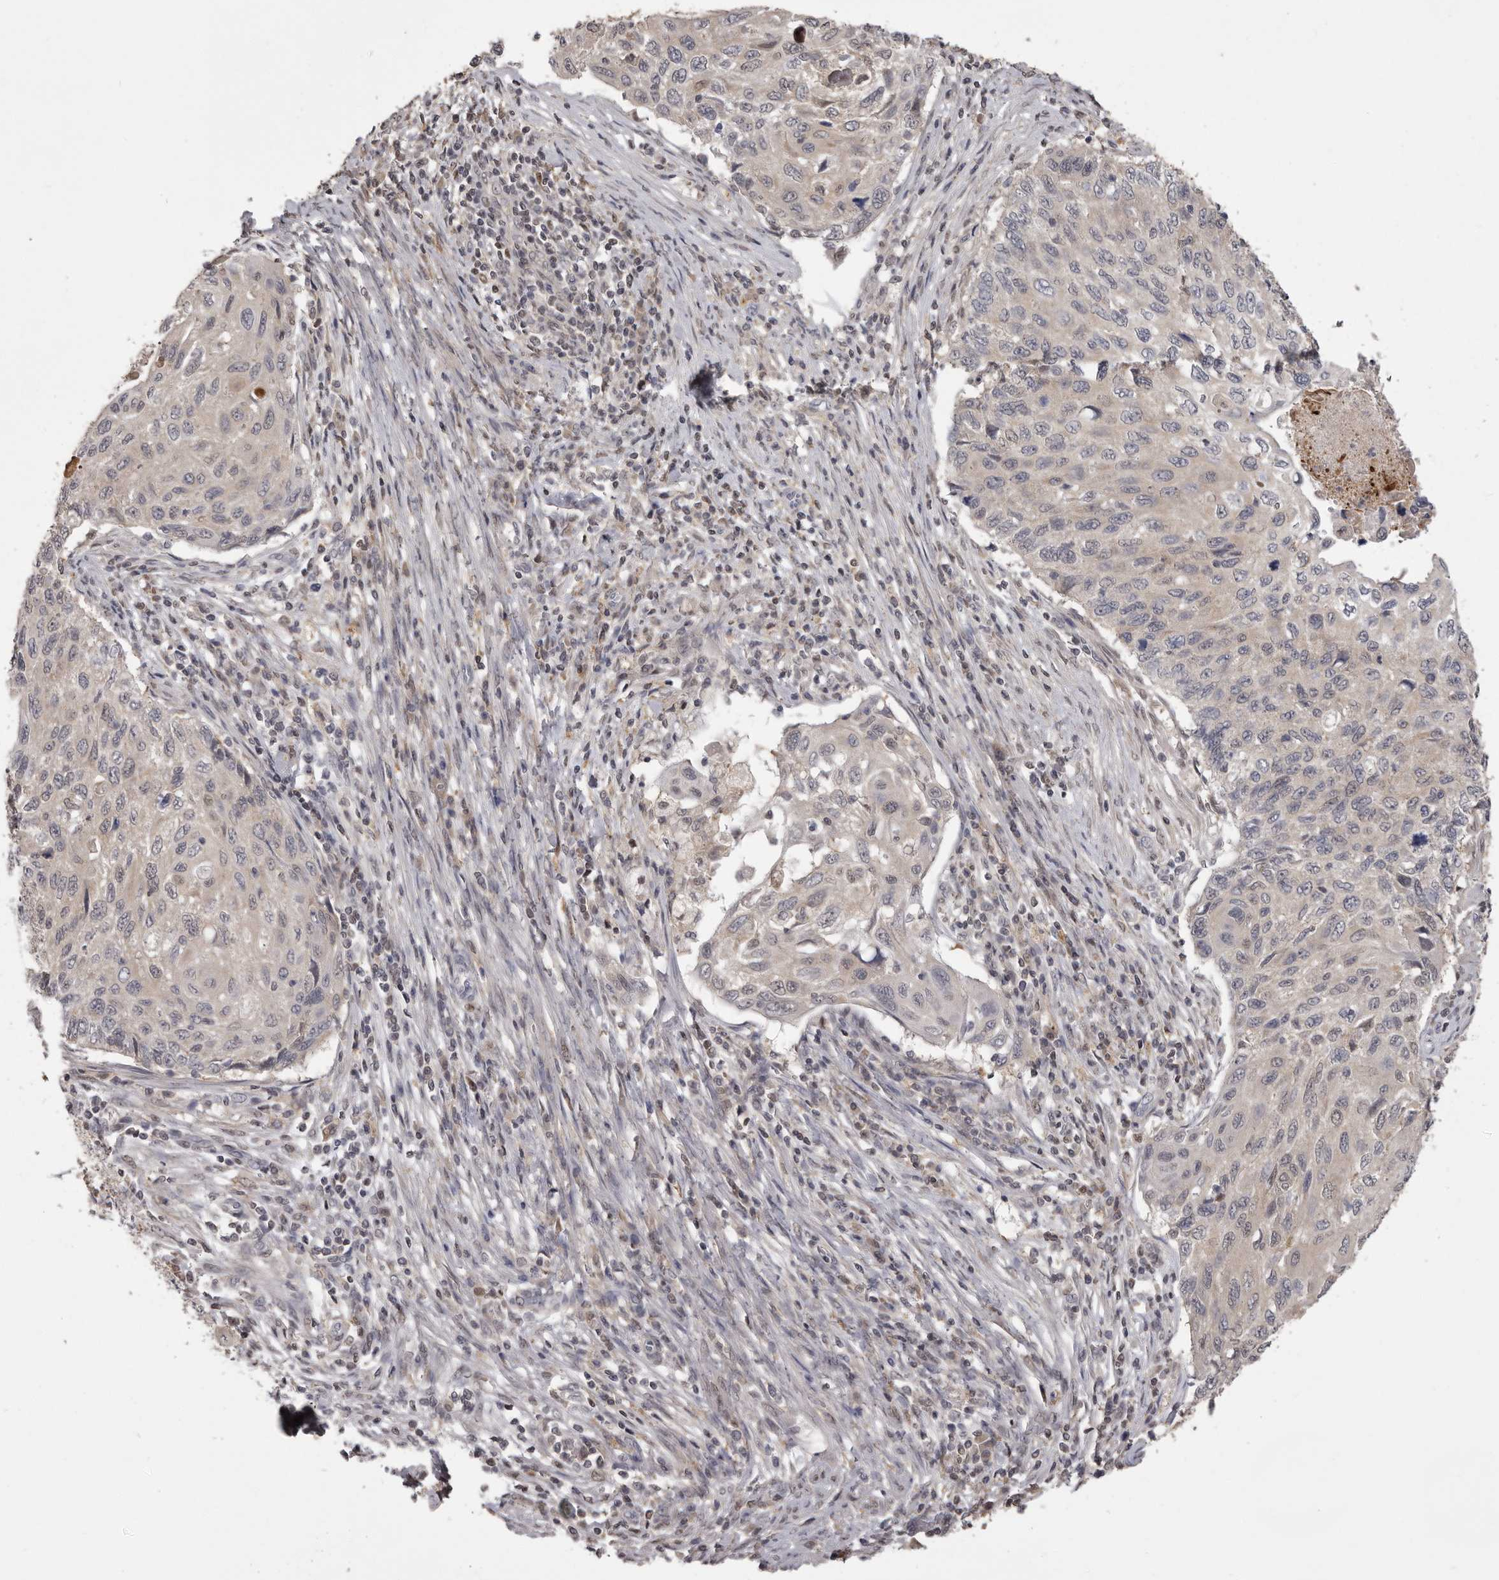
{"staining": {"intensity": "weak", "quantity": "<25%", "location": "cytoplasmic/membranous"}, "tissue": "cervical cancer", "cell_type": "Tumor cells", "image_type": "cancer", "snomed": [{"axis": "morphology", "description": "Squamous cell carcinoma, NOS"}, {"axis": "topography", "description": "Cervix"}], "caption": "Human cervical cancer stained for a protein using IHC demonstrates no positivity in tumor cells.", "gene": "MDH1", "patient": {"sex": "female", "age": 70}}